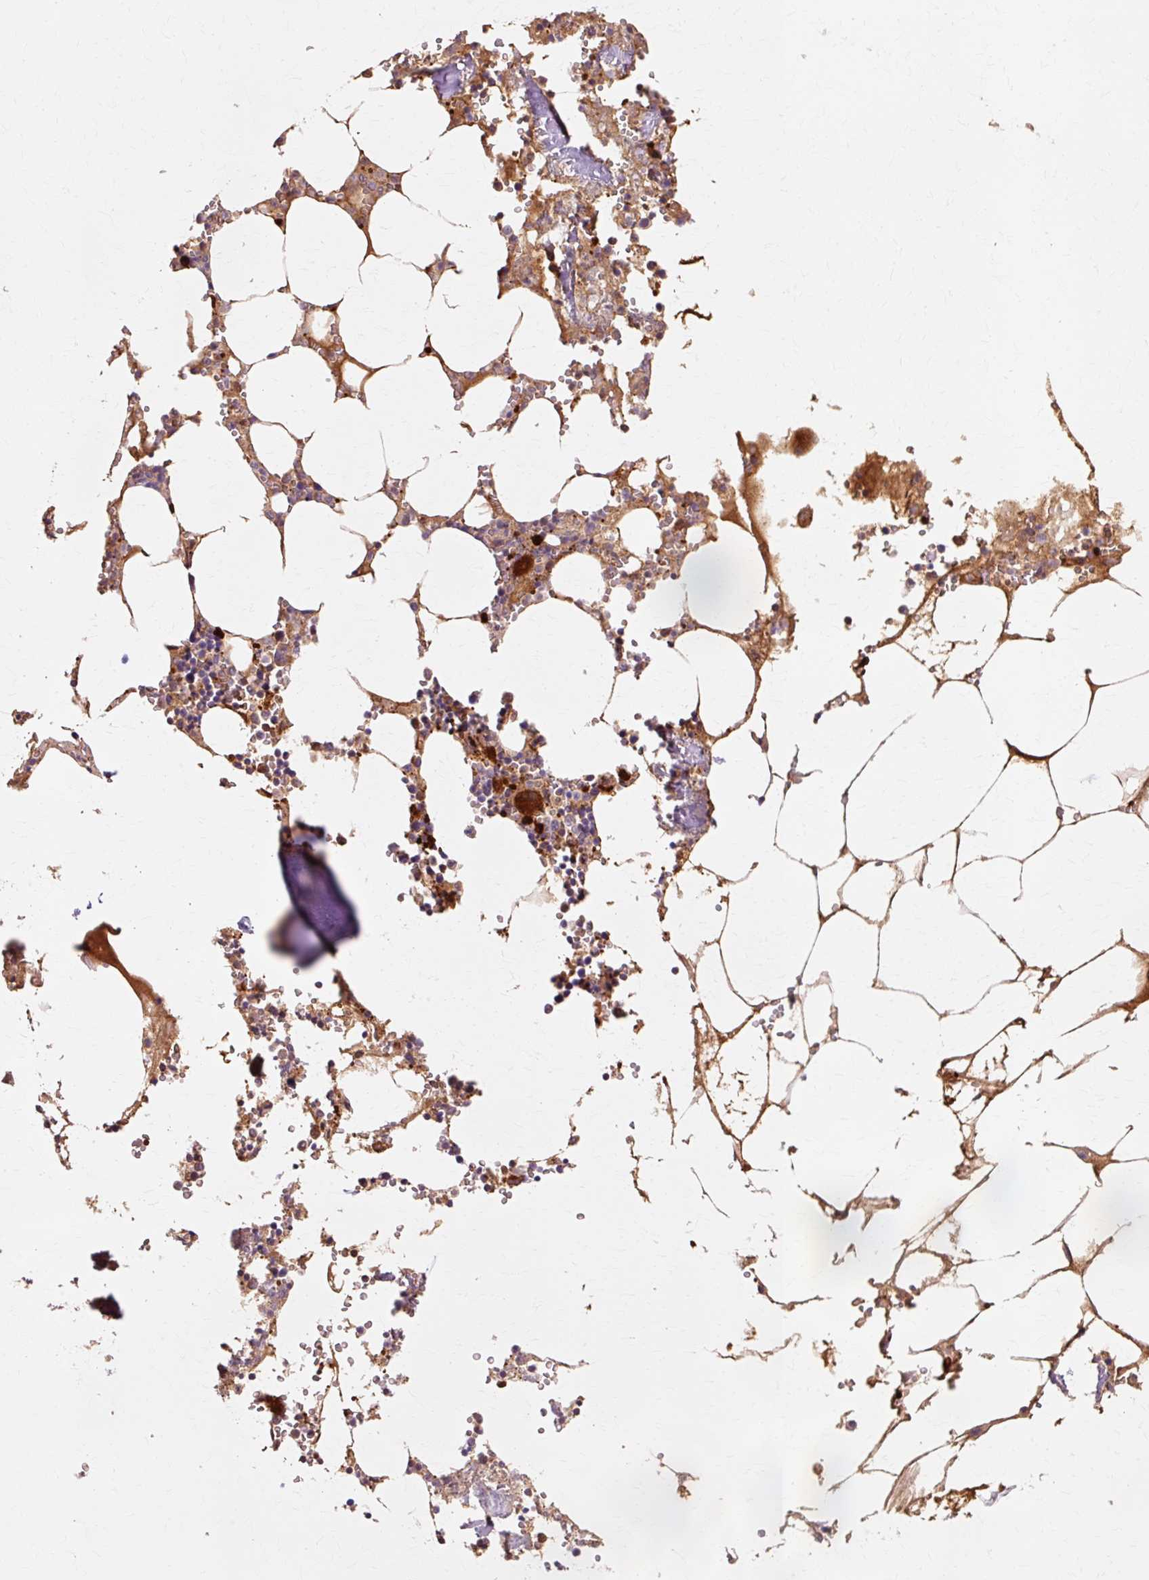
{"staining": {"intensity": "strong", "quantity": "<25%", "location": "cytoplasmic/membranous"}, "tissue": "bone marrow", "cell_type": "Hematopoietic cells", "image_type": "normal", "snomed": [{"axis": "morphology", "description": "Normal tissue, NOS"}, {"axis": "topography", "description": "Bone marrow"}], "caption": "A brown stain shows strong cytoplasmic/membranous staining of a protein in hematopoietic cells of unremarkable bone marrow. The staining was performed using DAB, with brown indicating positive protein expression. Nuclei are stained blue with hematoxylin.", "gene": "GPX1", "patient": {"sex": "male", "age": 54}}